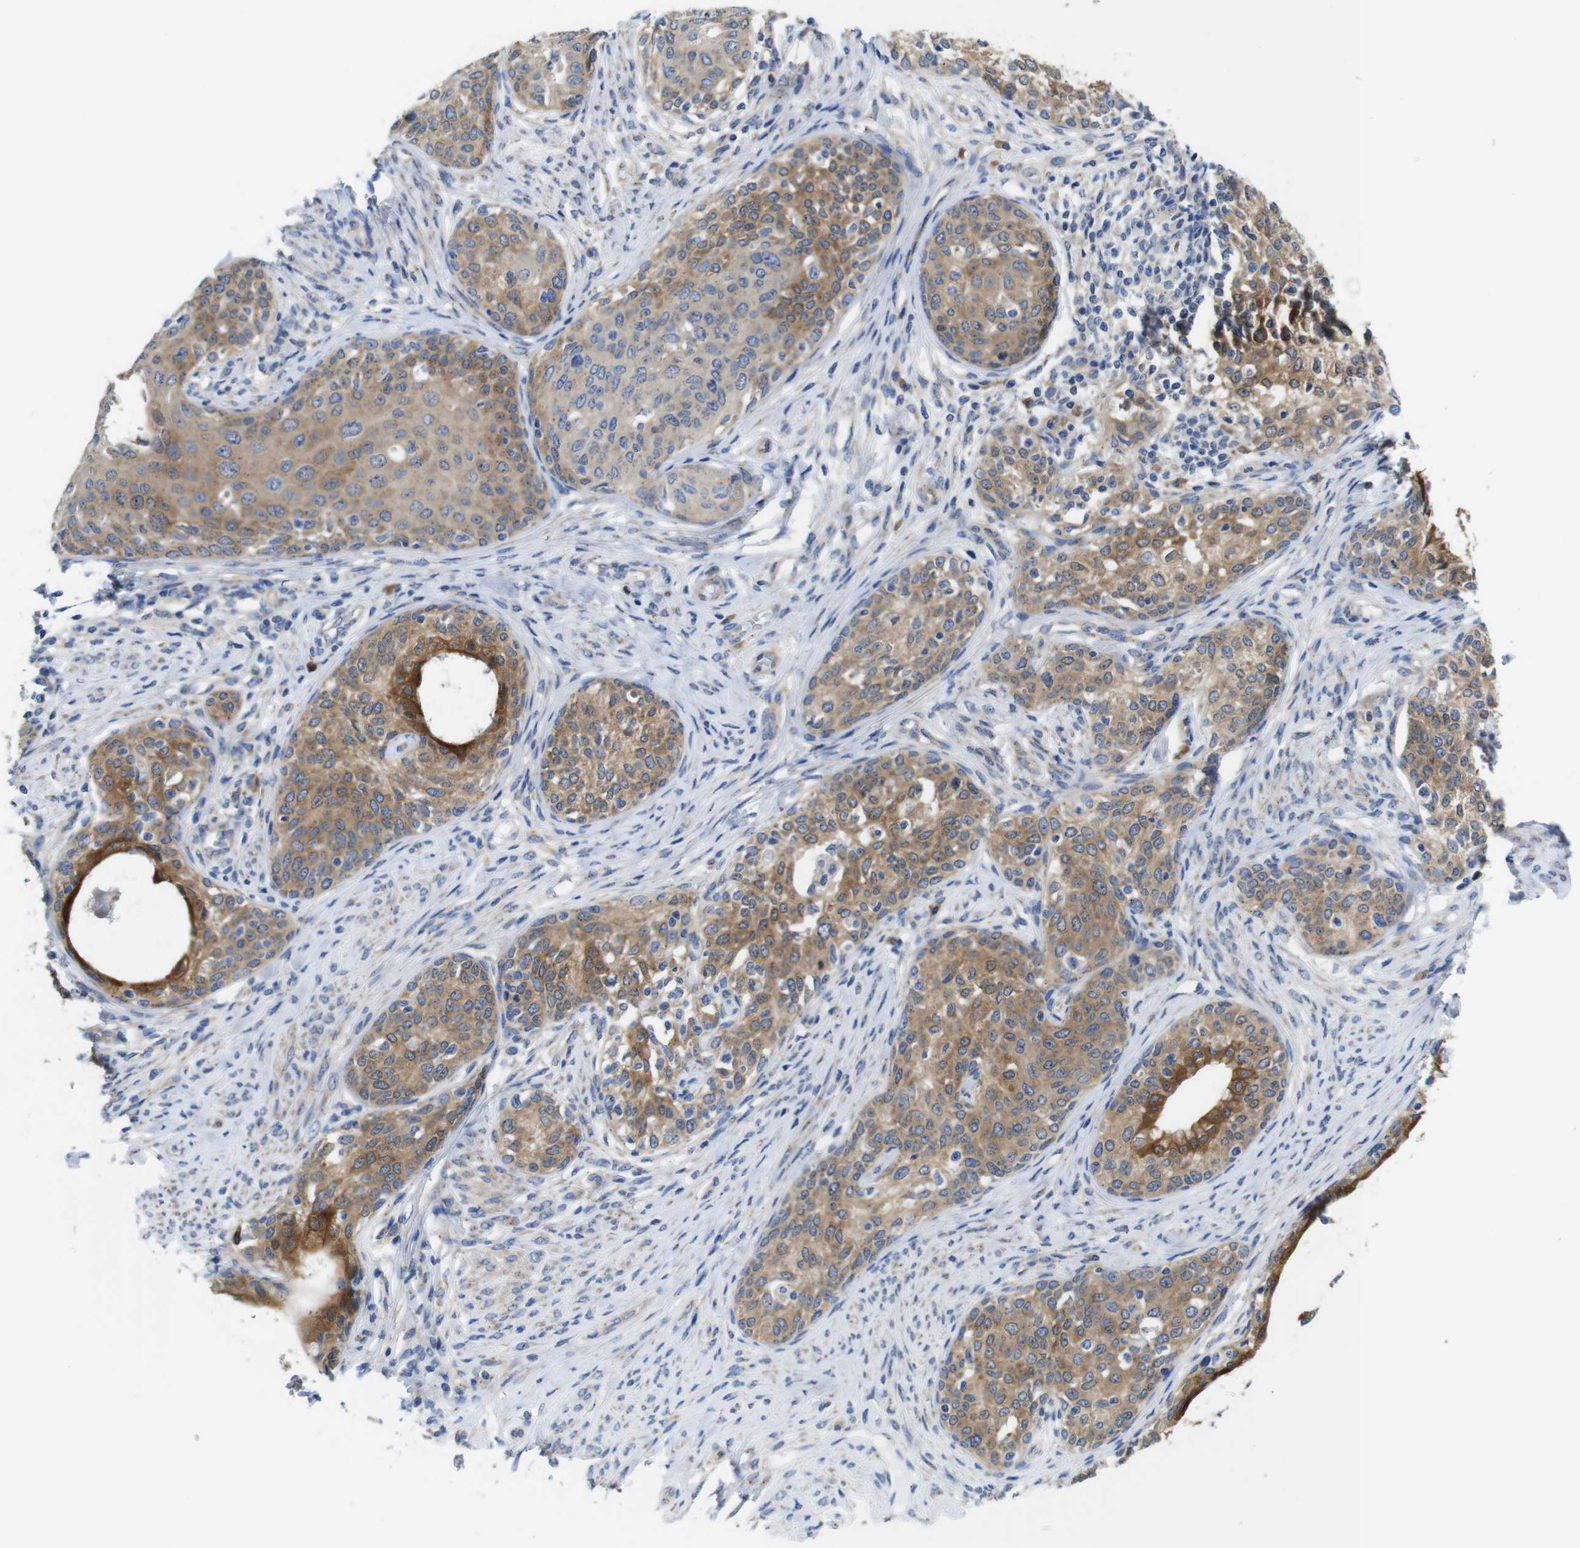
{"staining": {"intensity": "moderate", "quantity": ">75%", "location": "cytoplasmic/membranous"}, "tissue": "cervical cancer", "cell_type": "Tumor cells", "image_type": "cancer", "snomed": [{"axis": "morphology", "description": "Squamous cell carcinoma, NOS"}, {"axis": "morphology", "description": "Adenocarcinoma, NOS"}, {"axis": "topography", "description": "Cervix"}], "caption": "The immunohistochemical stain labels moderate cytoplasmic/membranous staining in tumor cells of cervical cancer (squamous cell carcinoma) tissue.", "gene": "DDRGK1", "patient": {"sex": "female", "age": 52}}